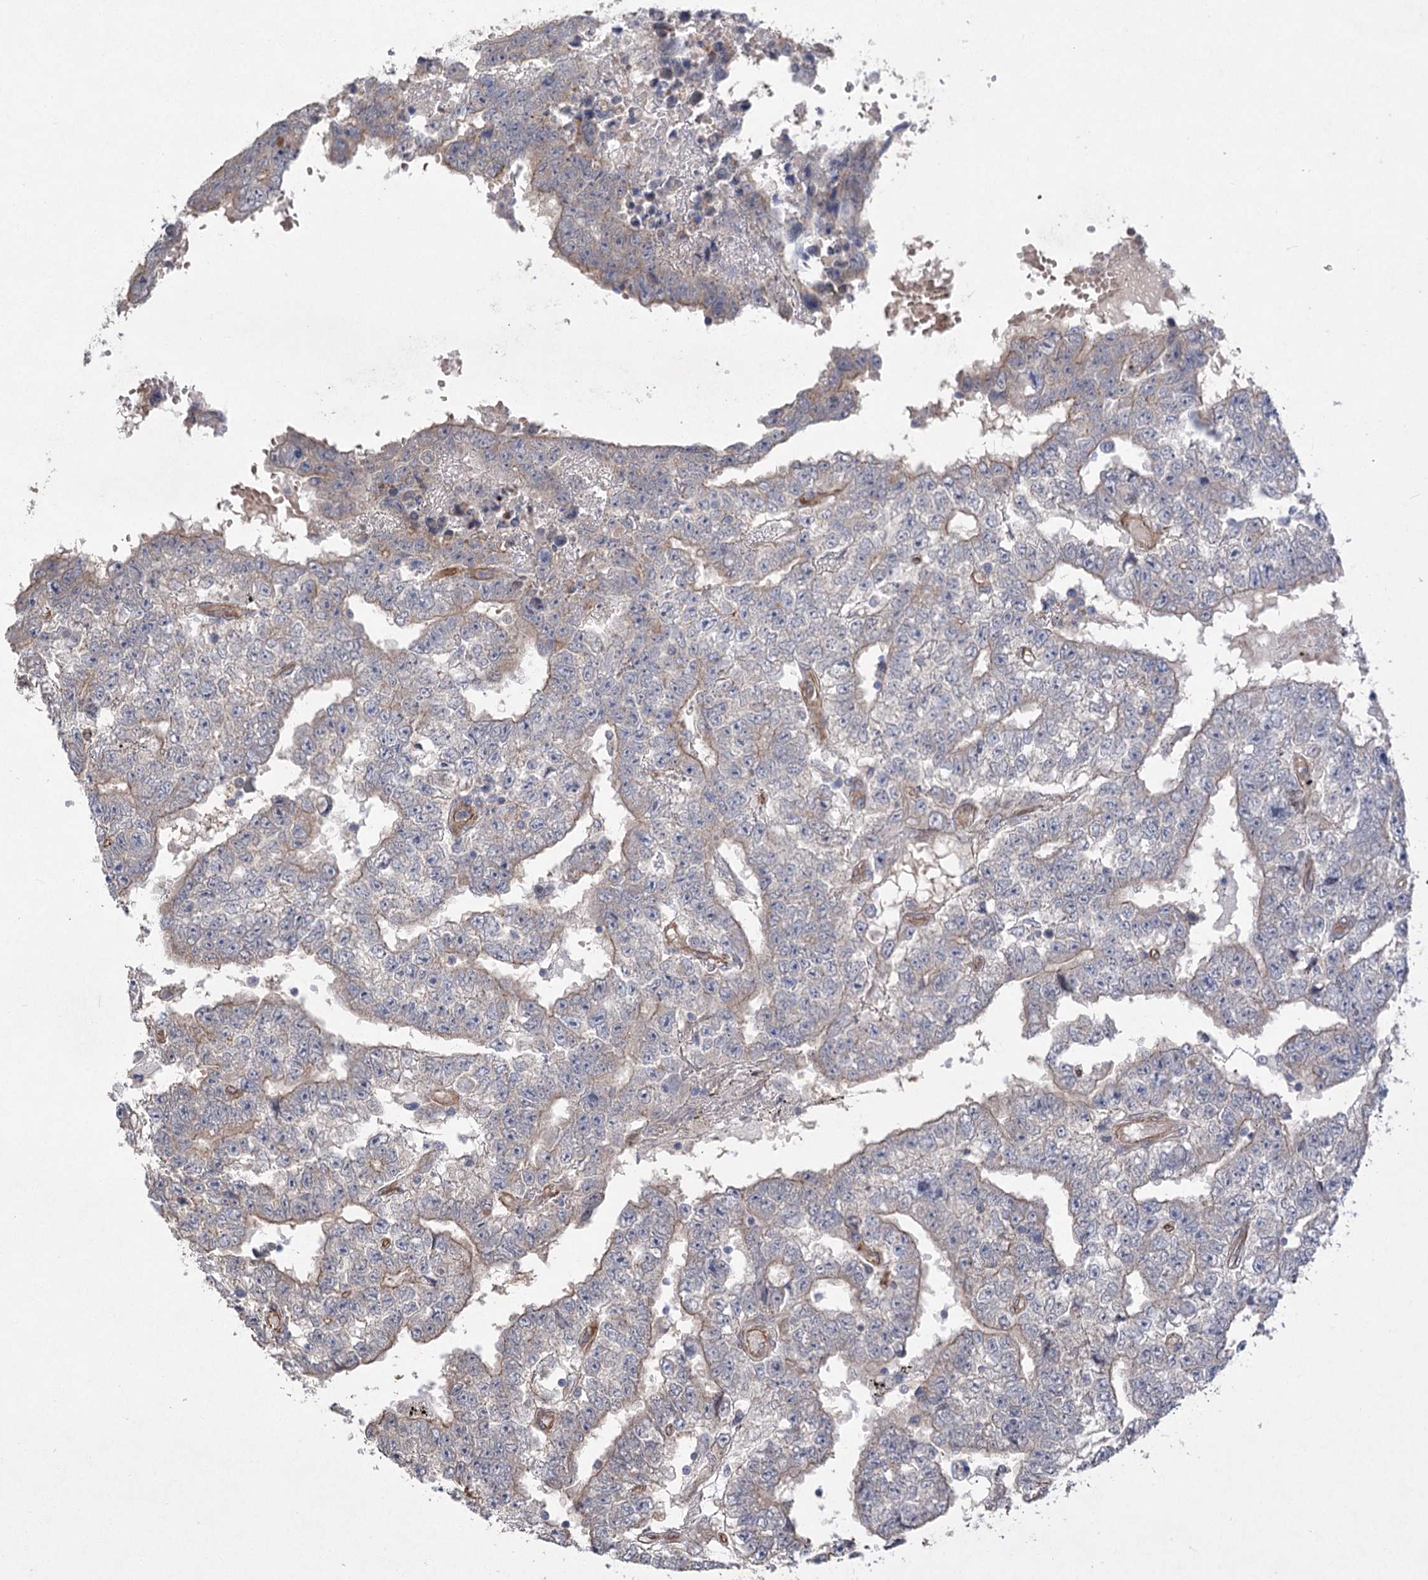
{"staining": {"intensity": "weak", "quantity": "25%-75%", "location": "cytoplasmic/membranous"}, "tissue": "testis cancer", "cell_type": "Tumor cells", "image_type": "cancer", "snomed": [{"axis": "morphology", "description": "Carcinoma, Embryonal, NOS"}, {"axis": "topography", "description": "Testis"}], "caption": "Immunohistochemical staining of embryonal carcinoma (testis) demonstrates low levels of weak cytoplasmic/membranous expression in about 25%-75% of tumor cells.", "gene": "RWDD4", "patient": {"sex": "male", "age": 25}}